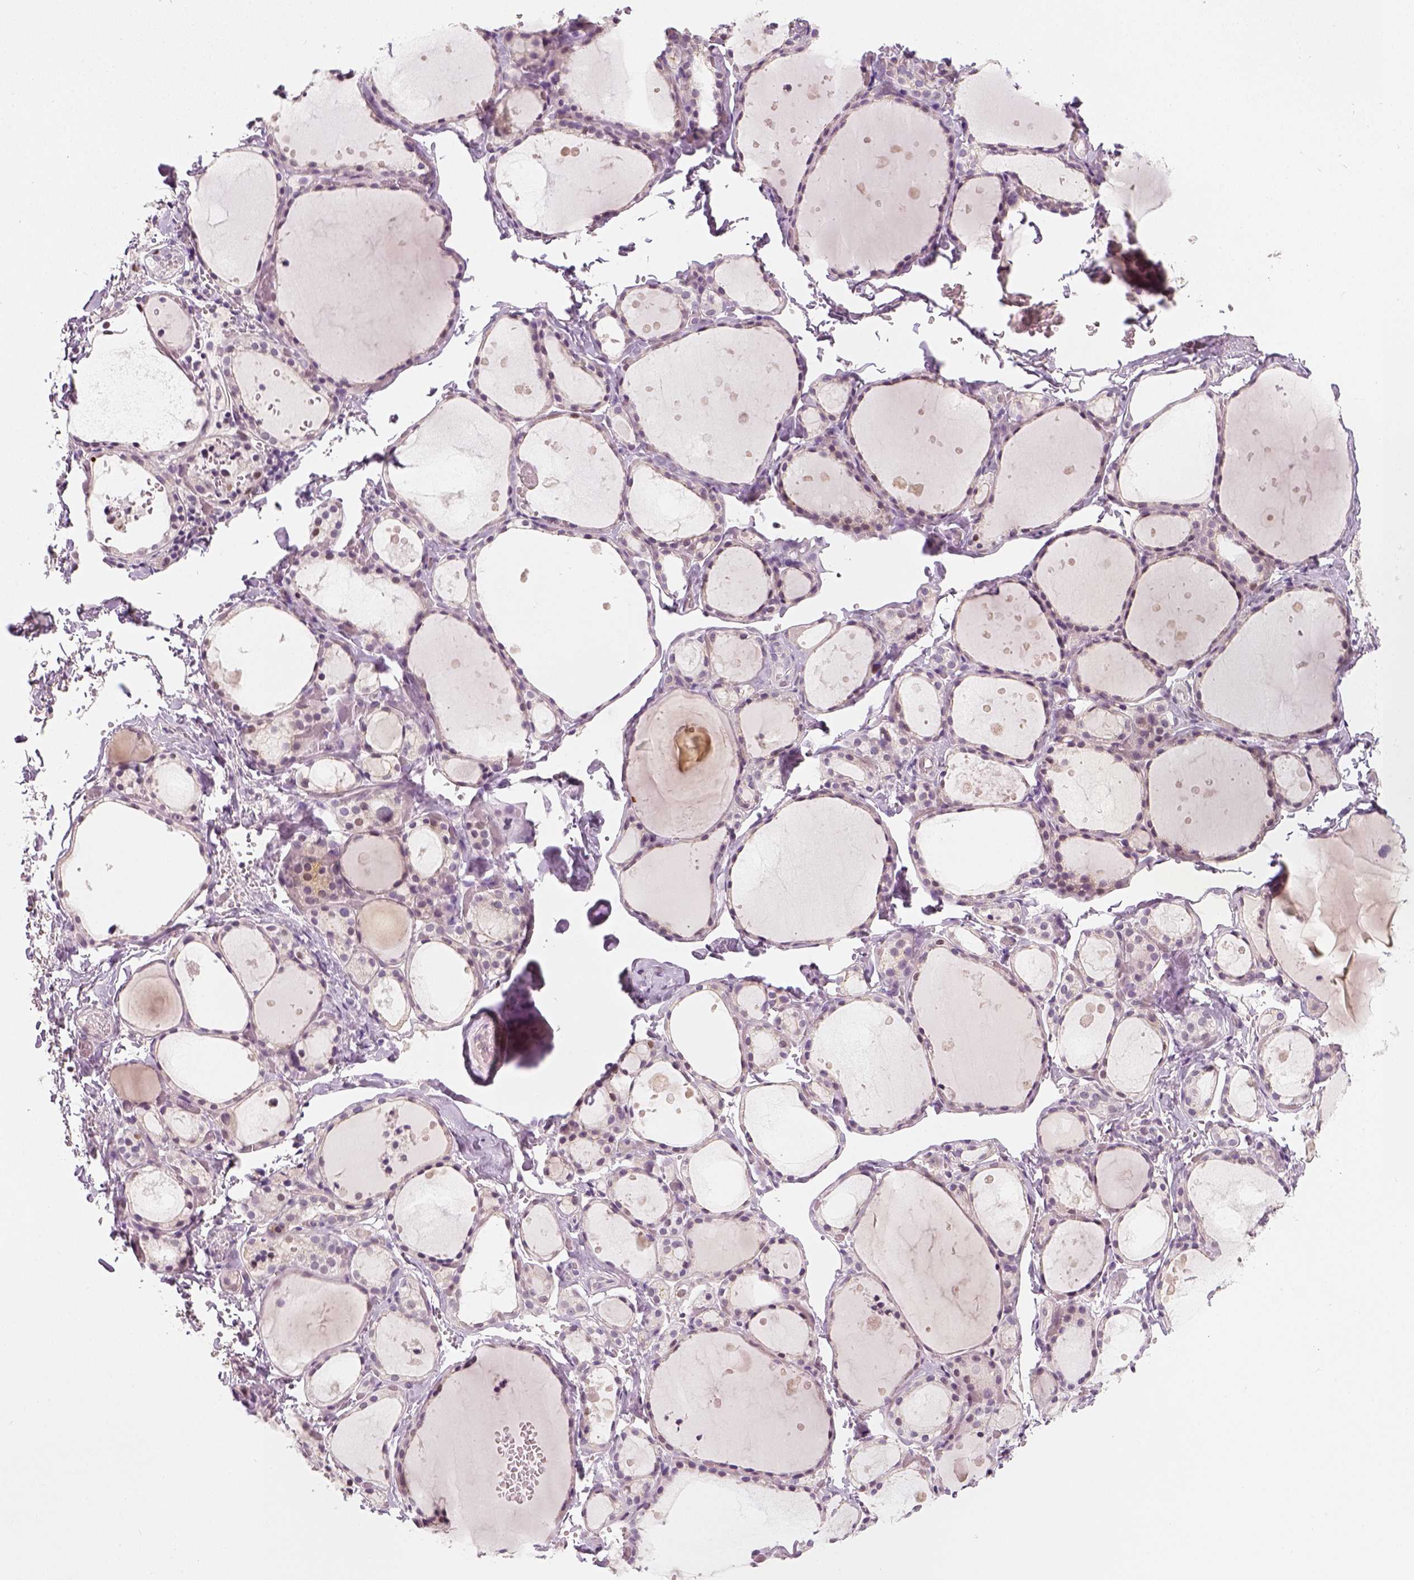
{"staining": {"intensity": "negative", "quantity": "none", "location": "none"}, "tissue": "thyroid gland", "cell_type": "Glandular cells", "image_type": "normal", "snomed": [{"axis": "morphology", "description": "Normal tissue, NOS"}, {"axis": "topography", "description": "Thyroid gland"}], "caption": "A high-resolution image shows immunohistochemistry staining of unremarkable thyroid gland, which shows no significant staining in glandular cells.", "gene": "TP53", "patient": {"sex": "male", "age": 68}}